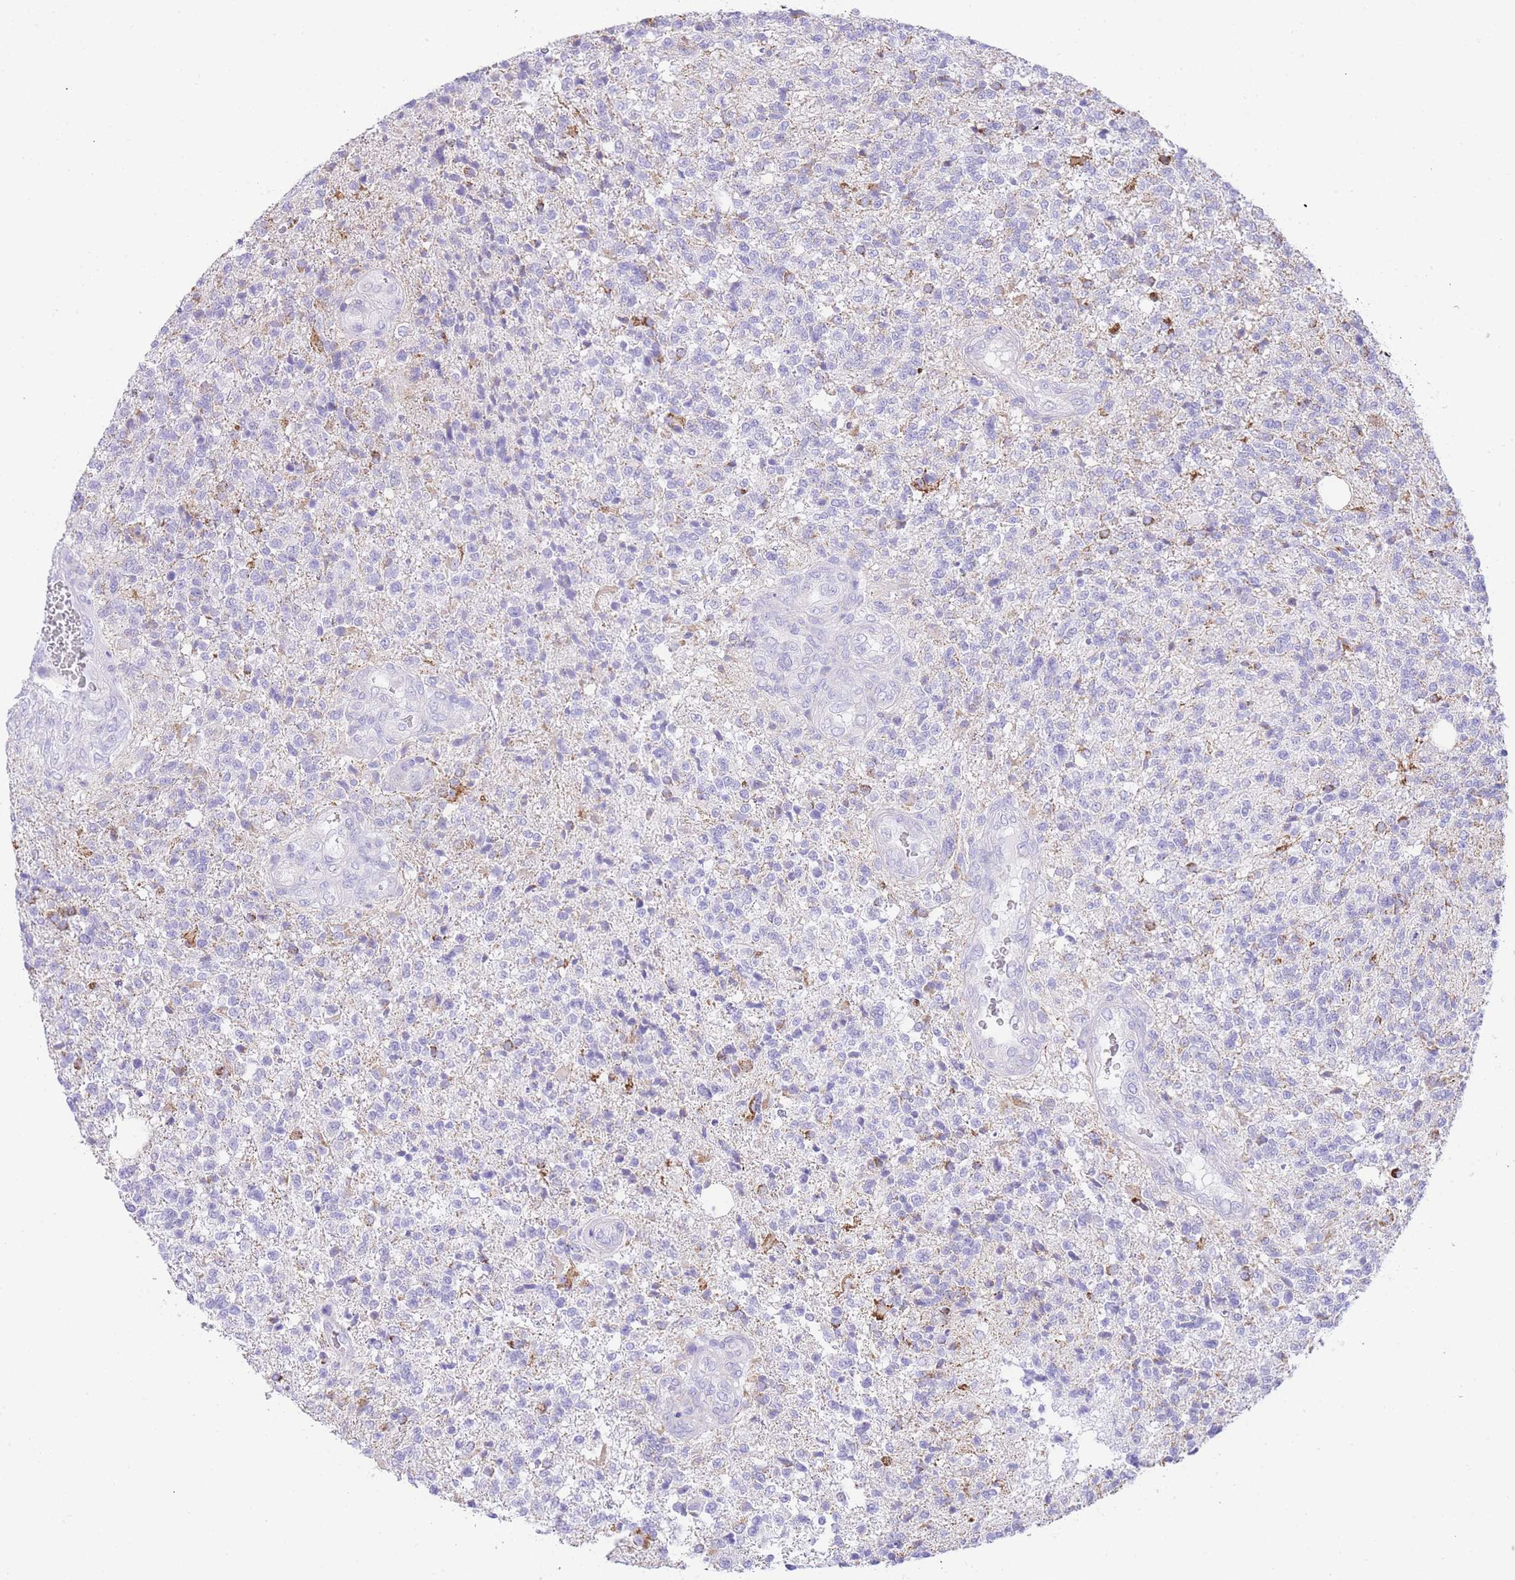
{"staining": {"intensity": "moderate", "quantity": "<25%", "location": "cytoplasmic/membranous"}, "tissue": "glioma", "cell_type": "Tumor cells", "image_type": "cancer", "snomed": [{"axis": "morphology", "description": "Glioma, malignant, High grade"}, {"axis": "topography", "description": "Brain"}], "caption": "Immunohistochemical staining of glioma exhibits moderate cytoplasmic/membranous protein positivity in about <25% of tumor cells.", "gene": "ACSM4", "patient": {"sex": "male", "age": 56}}